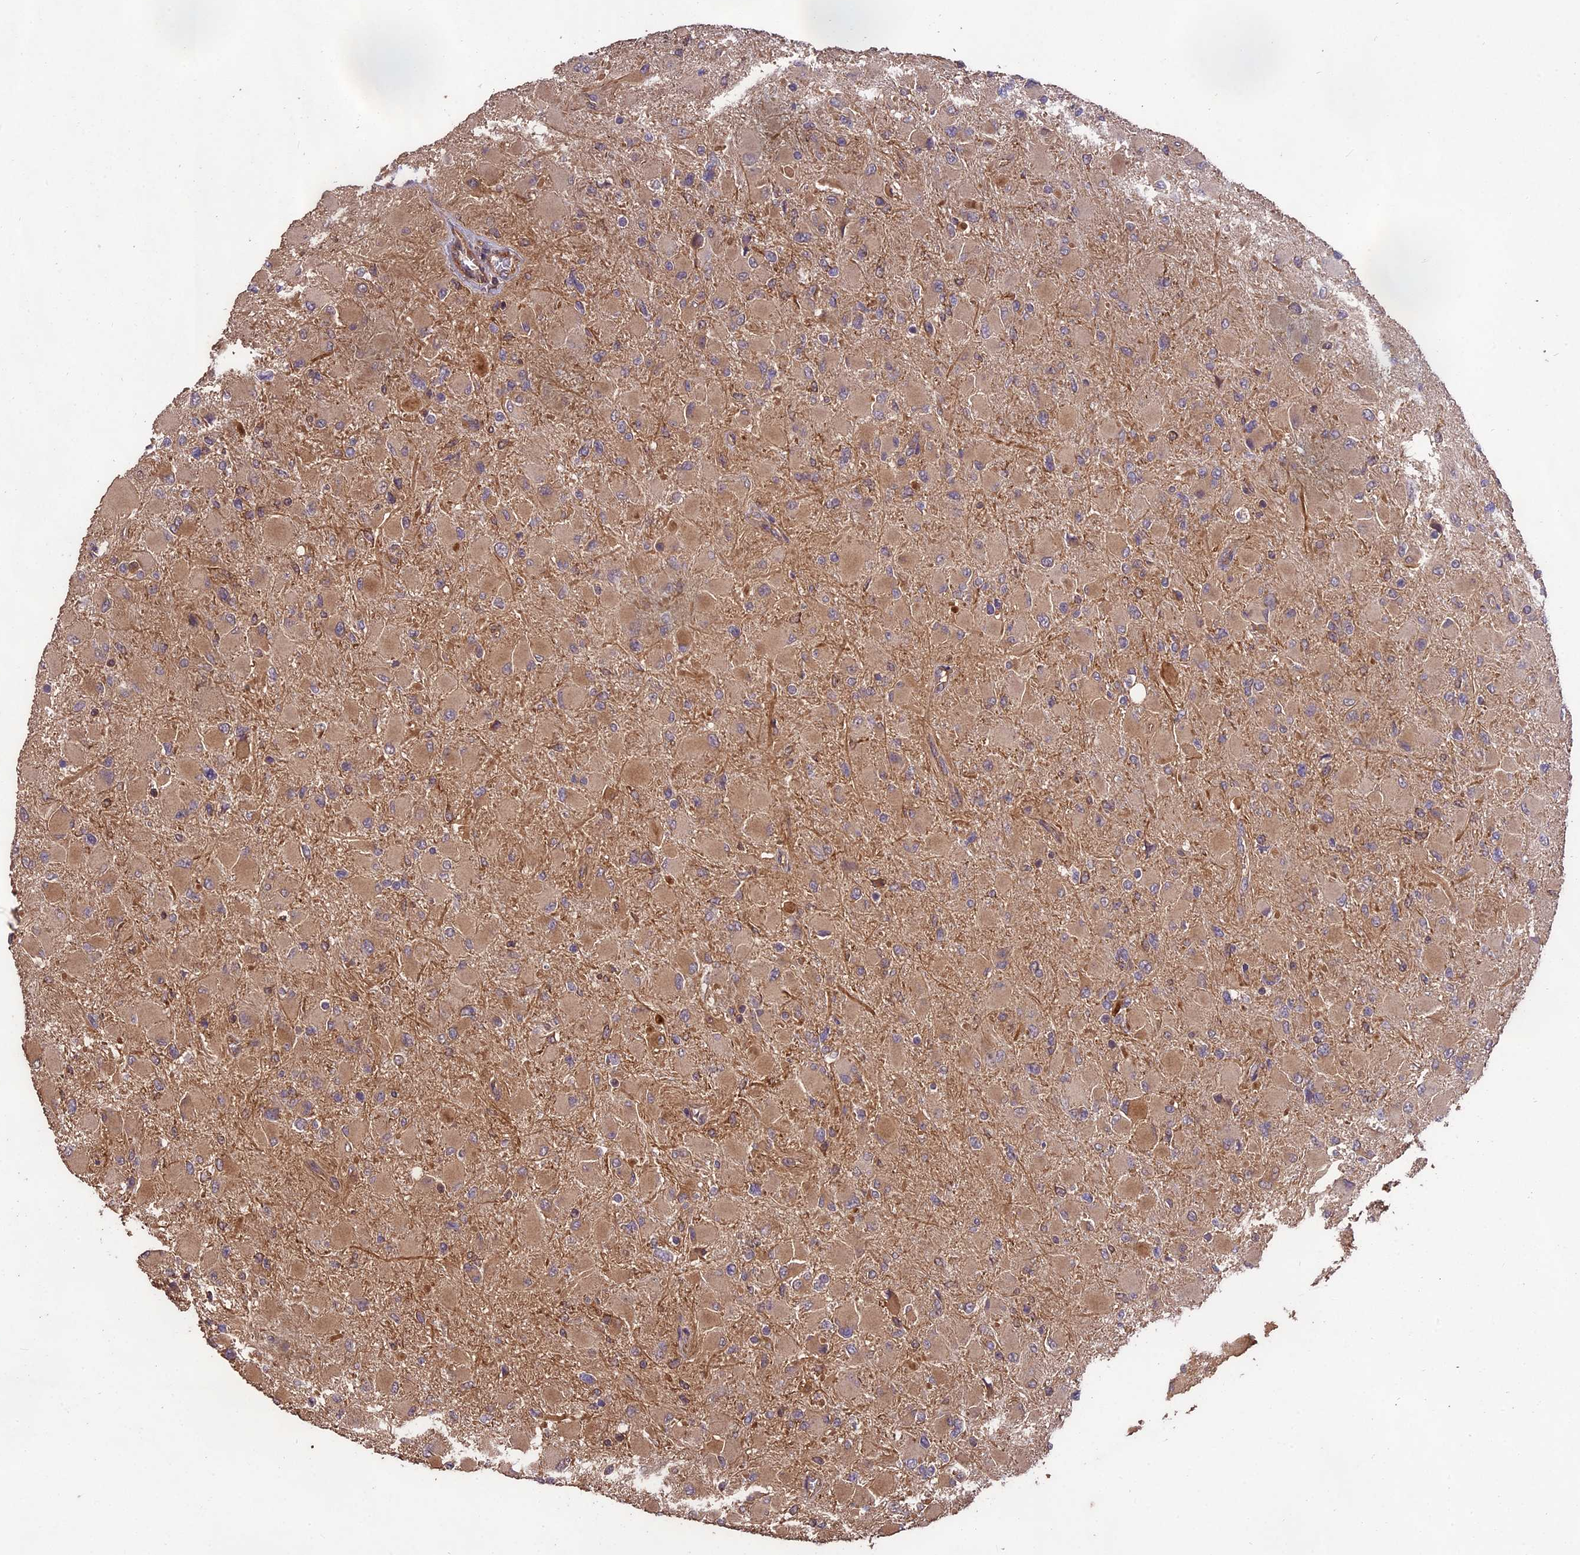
{"staining": {"intensity": "weak", "quantity": ">75%", "location": "cytoplasmic/membranous"}, "tissue": "glioma", "cell_type": "Tumor cells", "image_type": "cancer", "snomed": [{"axis": "morphology", "description": "Glioma, malignant, High grade"}, {"axis": "topography", "description": "Cerebral cortex"}], "caption": "The photomicrograph displays a brown stain indicating the presence of a protein in the cytoplasmic/membranous of tumor cells in glioma.", "gene": "TTLL10", "patient": {"sex": "female", "age": 36}}